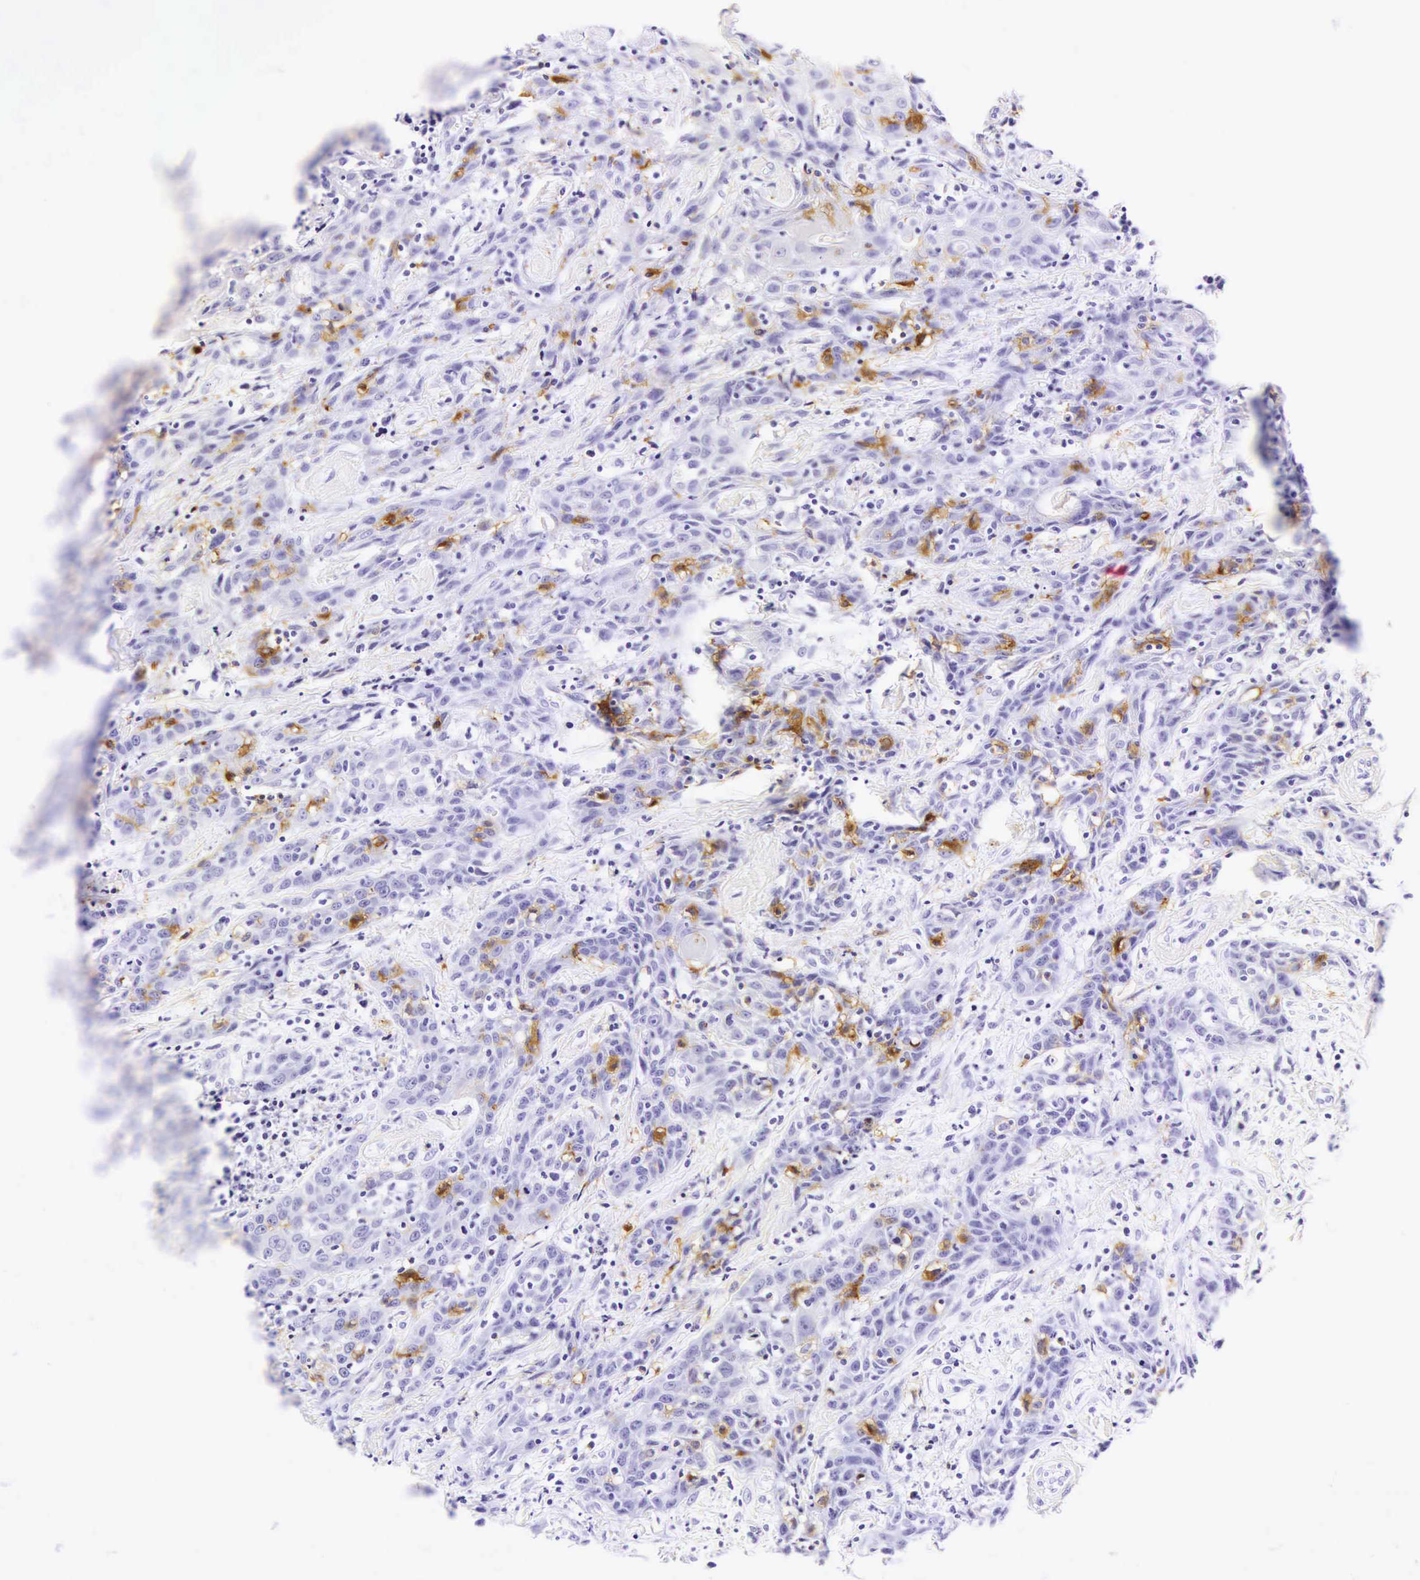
{"staining": {"intensity": "weak", "quantity": "<25%", "location": "cytoplasmic/membranous"}, "tissue": "head and neck cancer", "cell_type": "Tumor cells", "image_type": "cancer", "snomed": [{"axis": "morphology", "description": "Squamous cell carcinoma, NOS"}, {"axis": "topography", "description": "Oral tissue"}, {"axis": "topography", "description": "Head-Neck"}], "caption": "A high-resolution histopathology image shows immunohistochemistry (IHC) staining of head and neck cancer (squamous cell carcinoma), which displays no significant staining in tumor cells. (DAB (3,3'-diaminobenzidine) immunohistochemistry, high magnification).", "gene": "CD1A", "patient": {"sex": "female", "age": 82}}